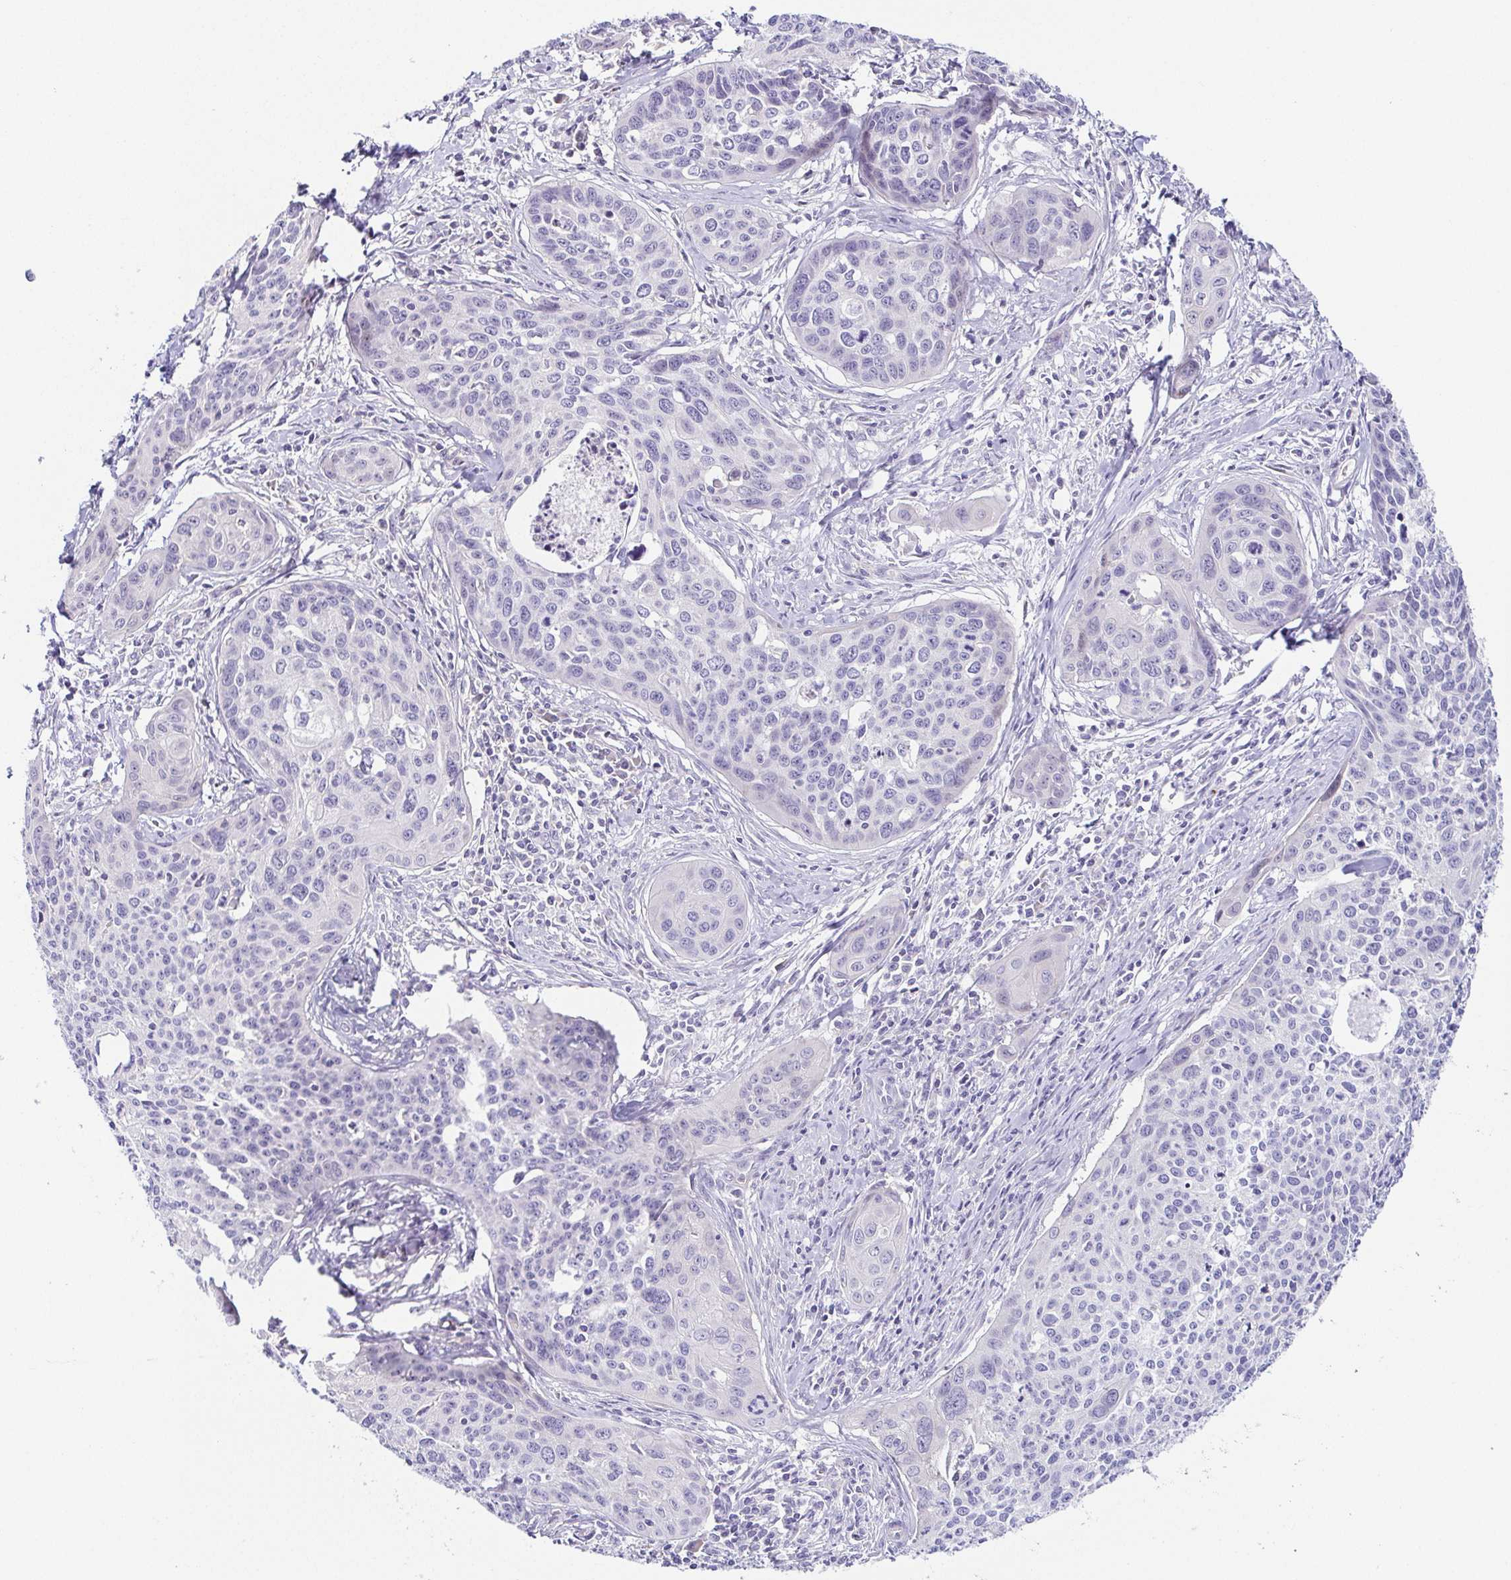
{"staining": {"intensity": "negative", "quantity": "none", "location": "none"}, "tissue": "cervical cancer", "cell_type": "Tumor cells", "image_type": "cancer", "snomed": [{"axis": "morphology", "description": "Squamous cell carcinoma, NOS"}, {"axis": "topography", "description": "Cervix"}], "caption": "Immunohistochemistry (IHC) histopathology image of squamous cell carcinoma (cervical) stained for a protein (brown), which exhibits no staining in tumor cells.", "gene": "FAM162B", "patient": {"sex": "female", "age": 31}}